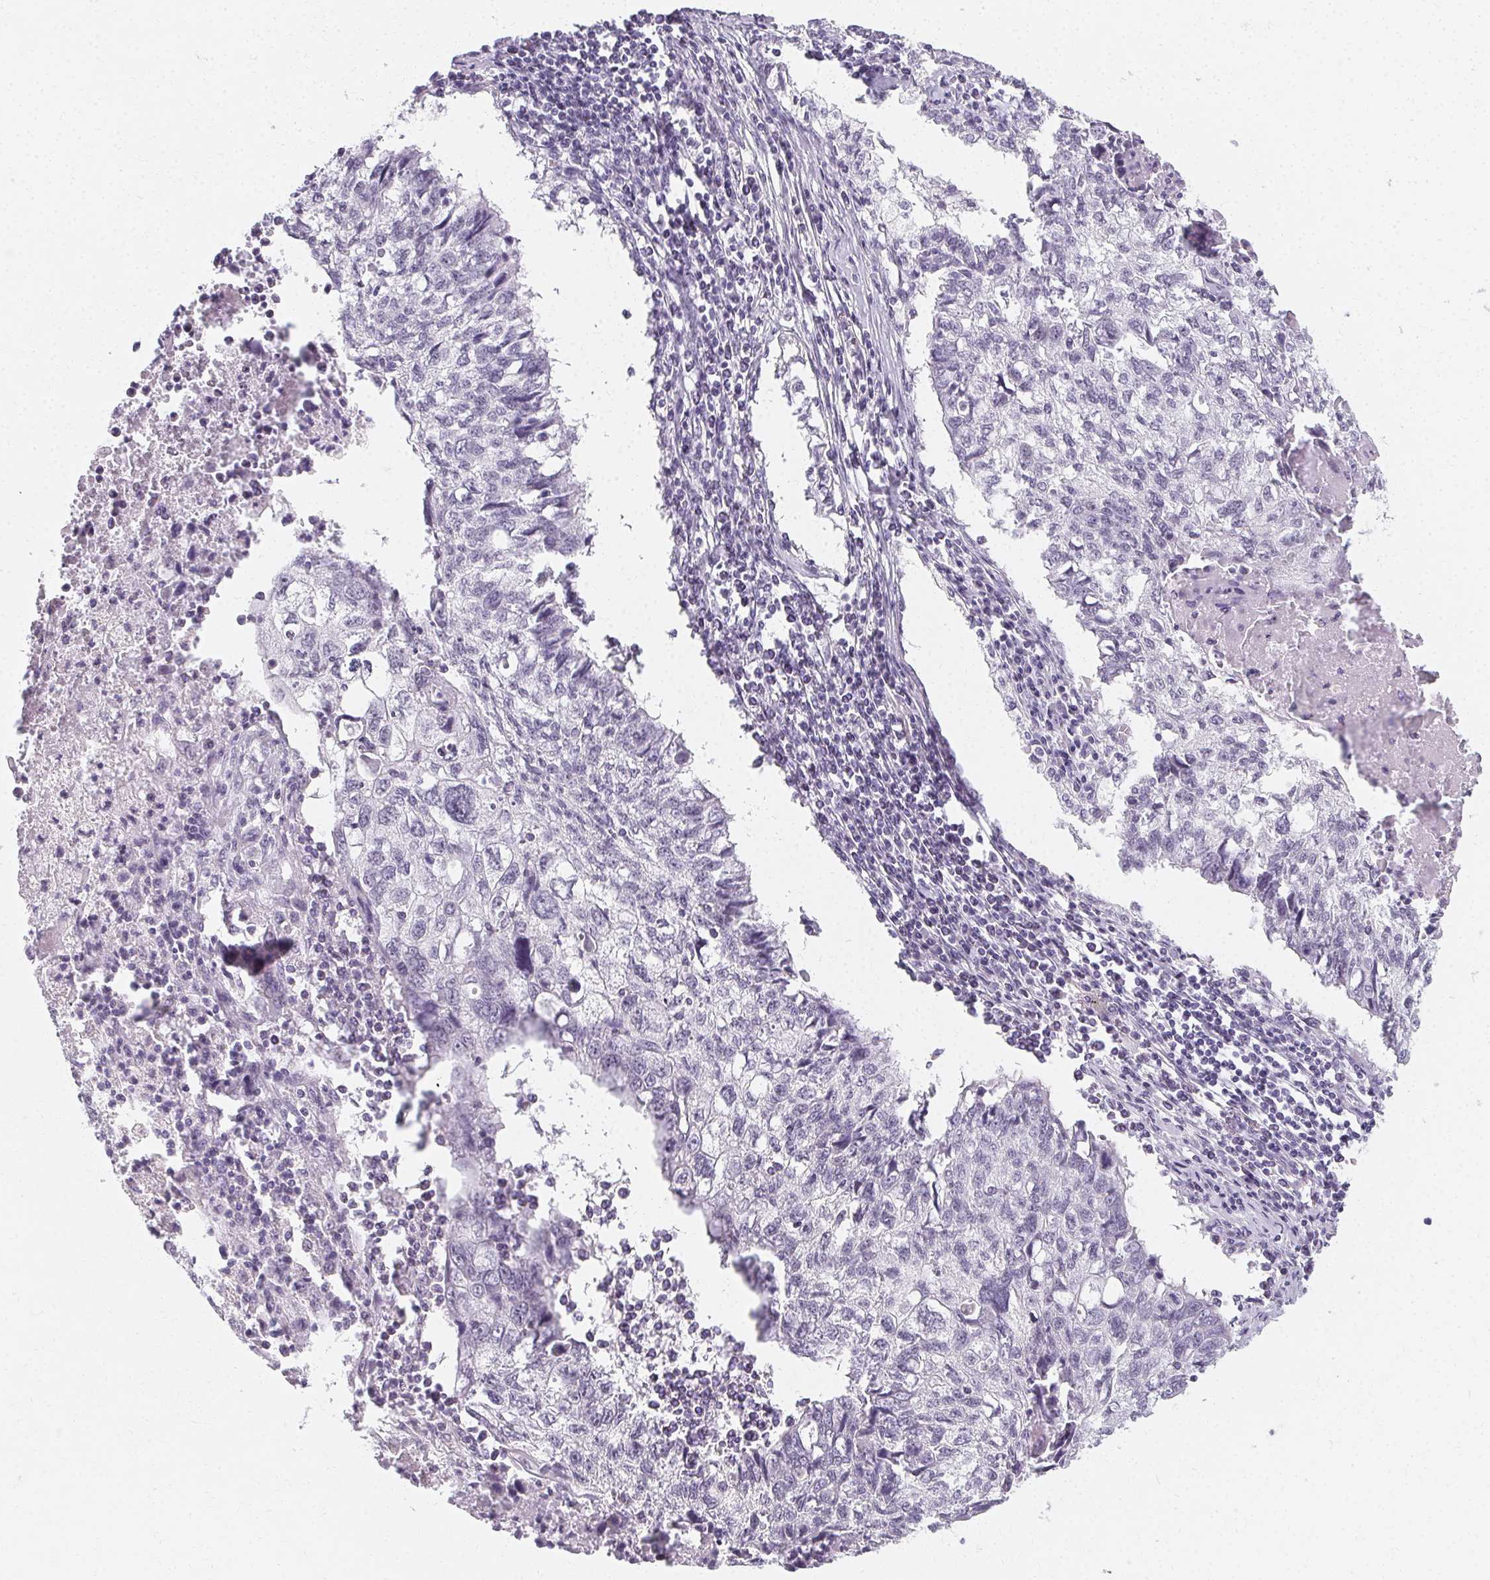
{"staining": {"intensity": "negative", "quantity": "none", "location": "none"}, "tissue": "lung cancer", "cell_type": "Tumor cells", "image_type": "cancer", "snomed": [{"axis": "morphology", "description": "Normal morphology"}, {"axis": "morphology", "description": "Aneuploidy"}, {"axis": "morphology", "description": "Squamous cell carcinoma, NOS"}, {"axis": "topography", "description": "Lymph node"}, {"axis": "topography", "description": "Lung"}], "caption": "Lung cancer (aneuploidy) was stained to show a protein in brown. There is no significant positivity in tumor cells.", "gene": "SYNPR", "patient": {"sex": "female", "age": 76}}